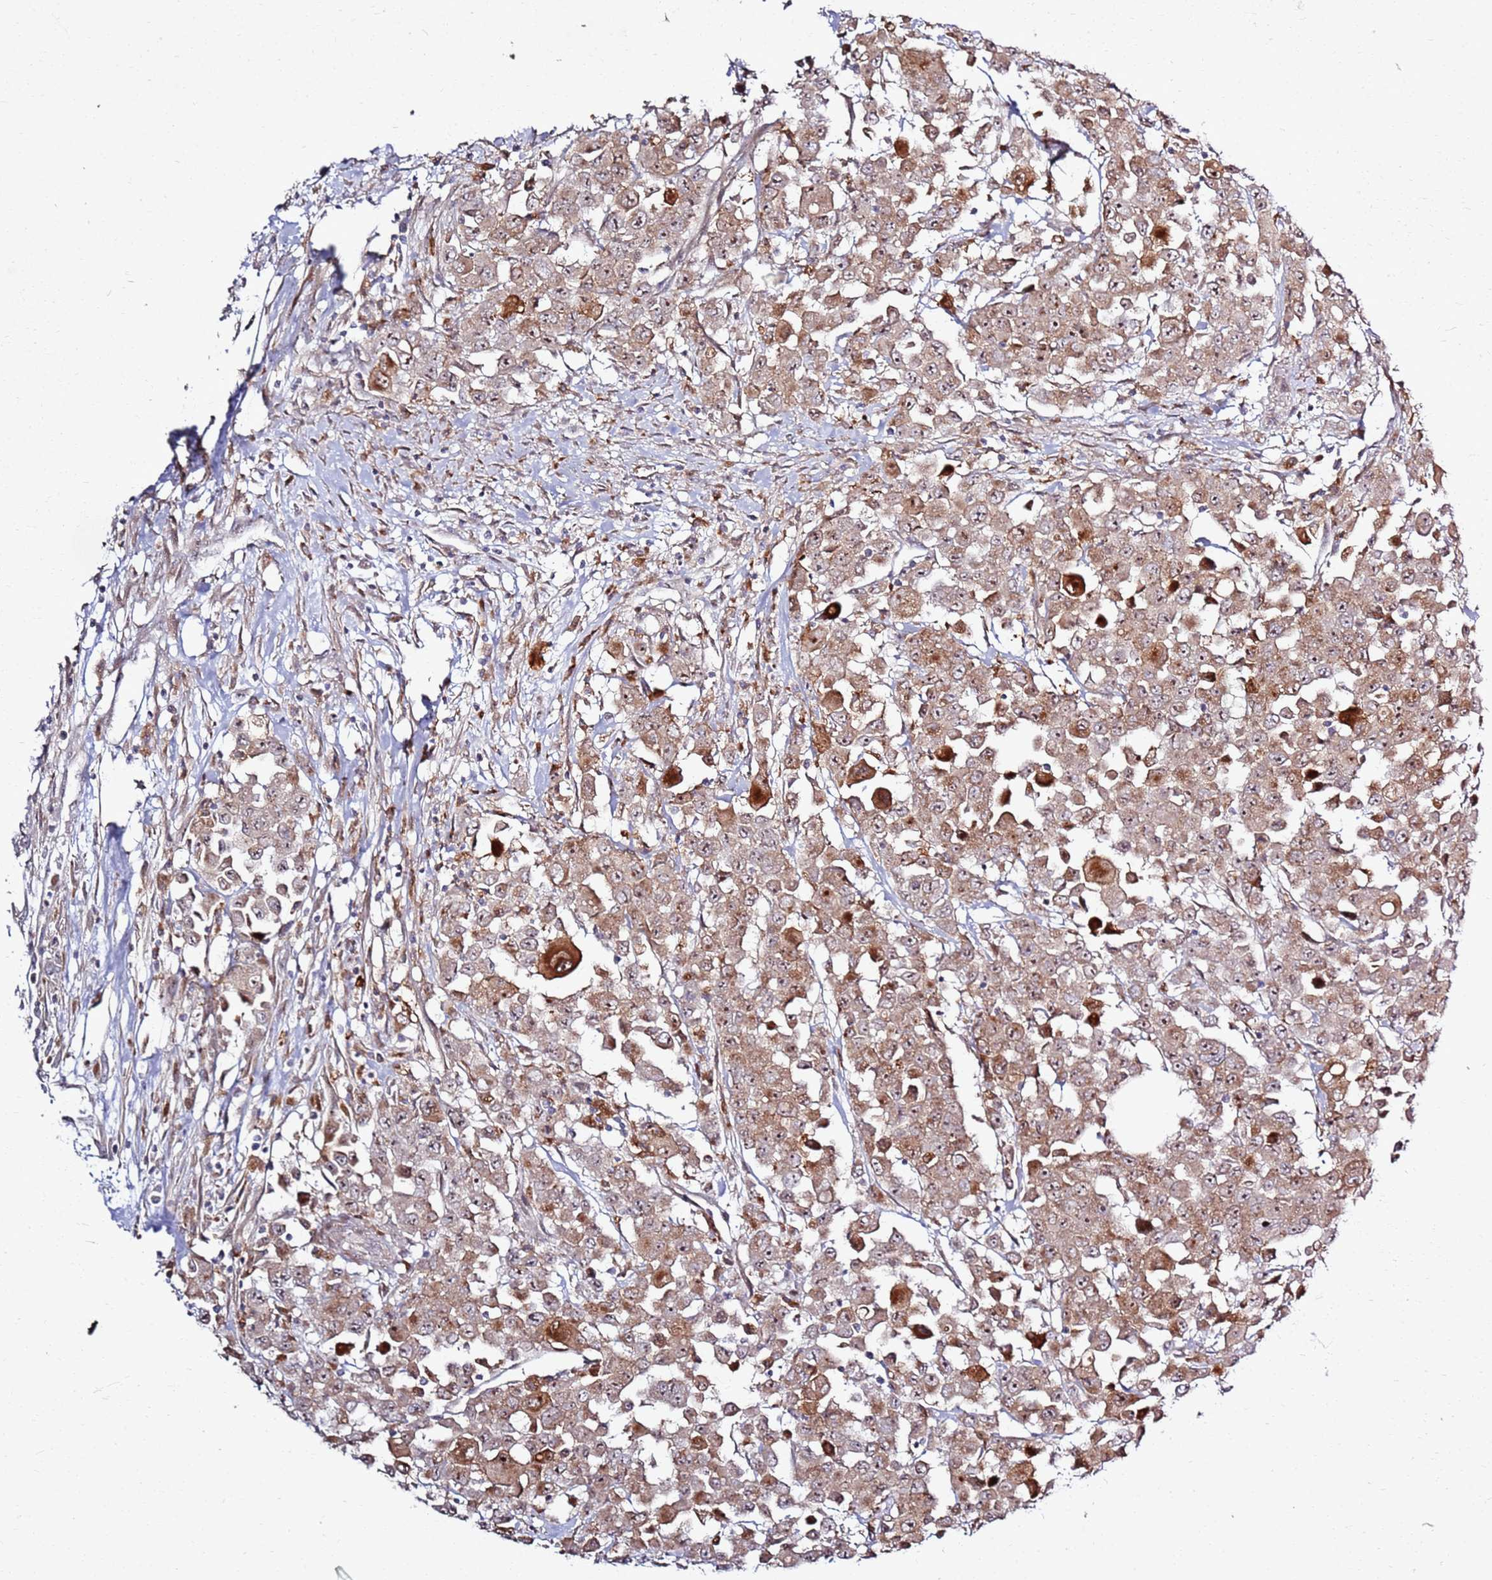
{"staining": {"intensity": "moderate", "quantity": ">75%", "location": "cytoplasmic/membranous,nuclear"}, "tissue": "colorectal cancer", "cell_type": "Tumor cells", "image_type": "cancer", "snomed": [{"axis": "morphology", "description": "Adenocarcinoma, NOS"}, {"axis": "topography", "description": "Colon"}], "caption": "A brown stain labels moderate cytoplasmic/membranous and nuclear expression of a protein in adenocarcinoma (colorectal) tumor cells.", "gene": "CNPY1", "patient": {"sex": "male", "age": 51}}